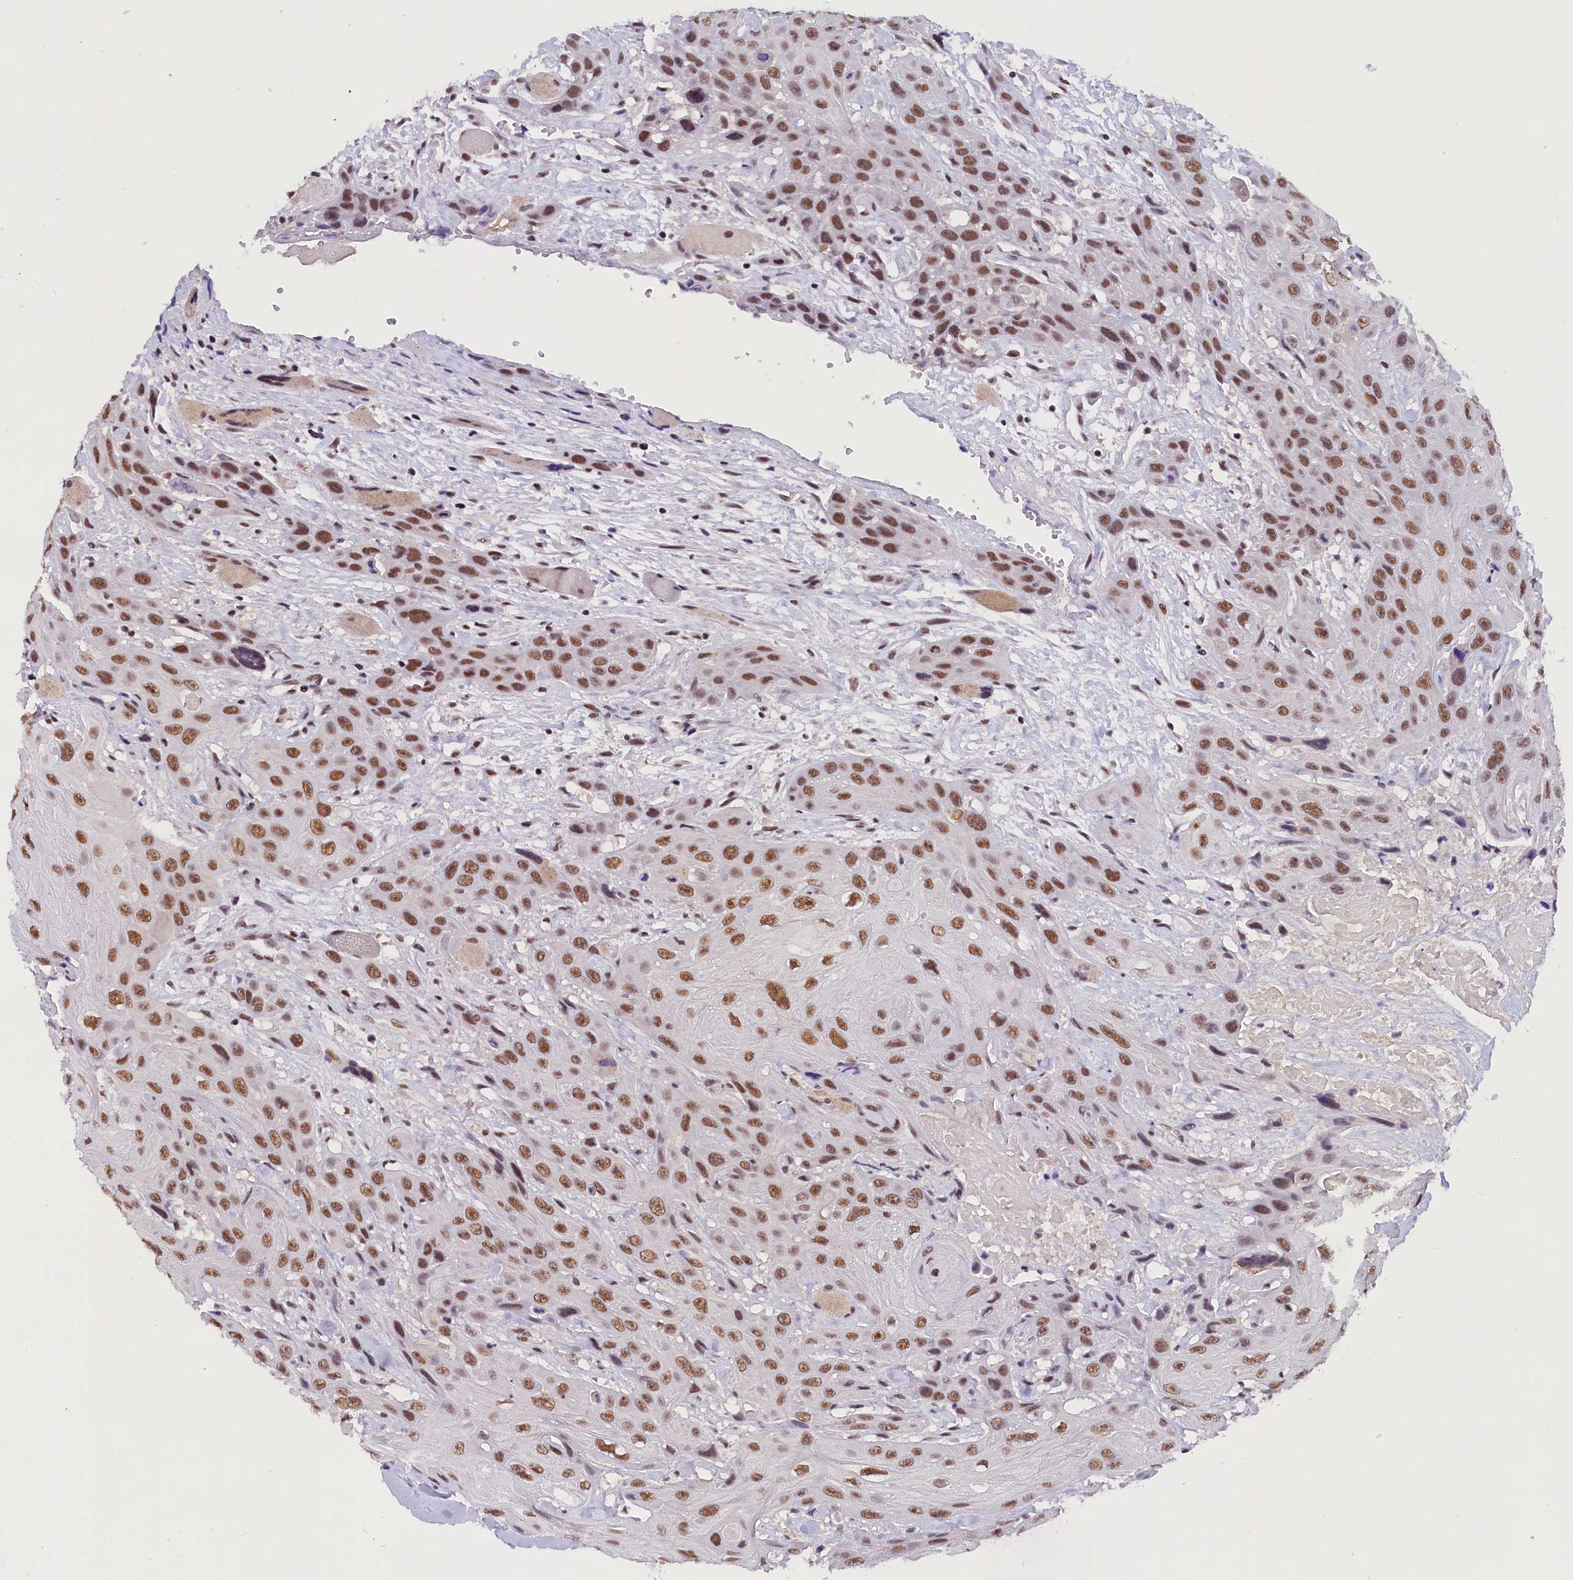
{"staining": {"intensity": "moderate", "quantity": ">75%", "location": "nuclear"}, "tissue": "head and neck cancer", "cell_type": "Tumor cells", "image_type": "cancer", "snomed": [{"axis": "morphology", "description": "Squamous cell carcinoma, NOS"}, {"axis": "topography", "description": "Head-Neck"}], "caption": "Protein analysis of head and neck squamous cell carcinoma tissue demonstrates moderate nuclear staining in about >75% of tumor cells.", "gene": "ZC3H4", "patient": {"sex": "male", "age": 81}}